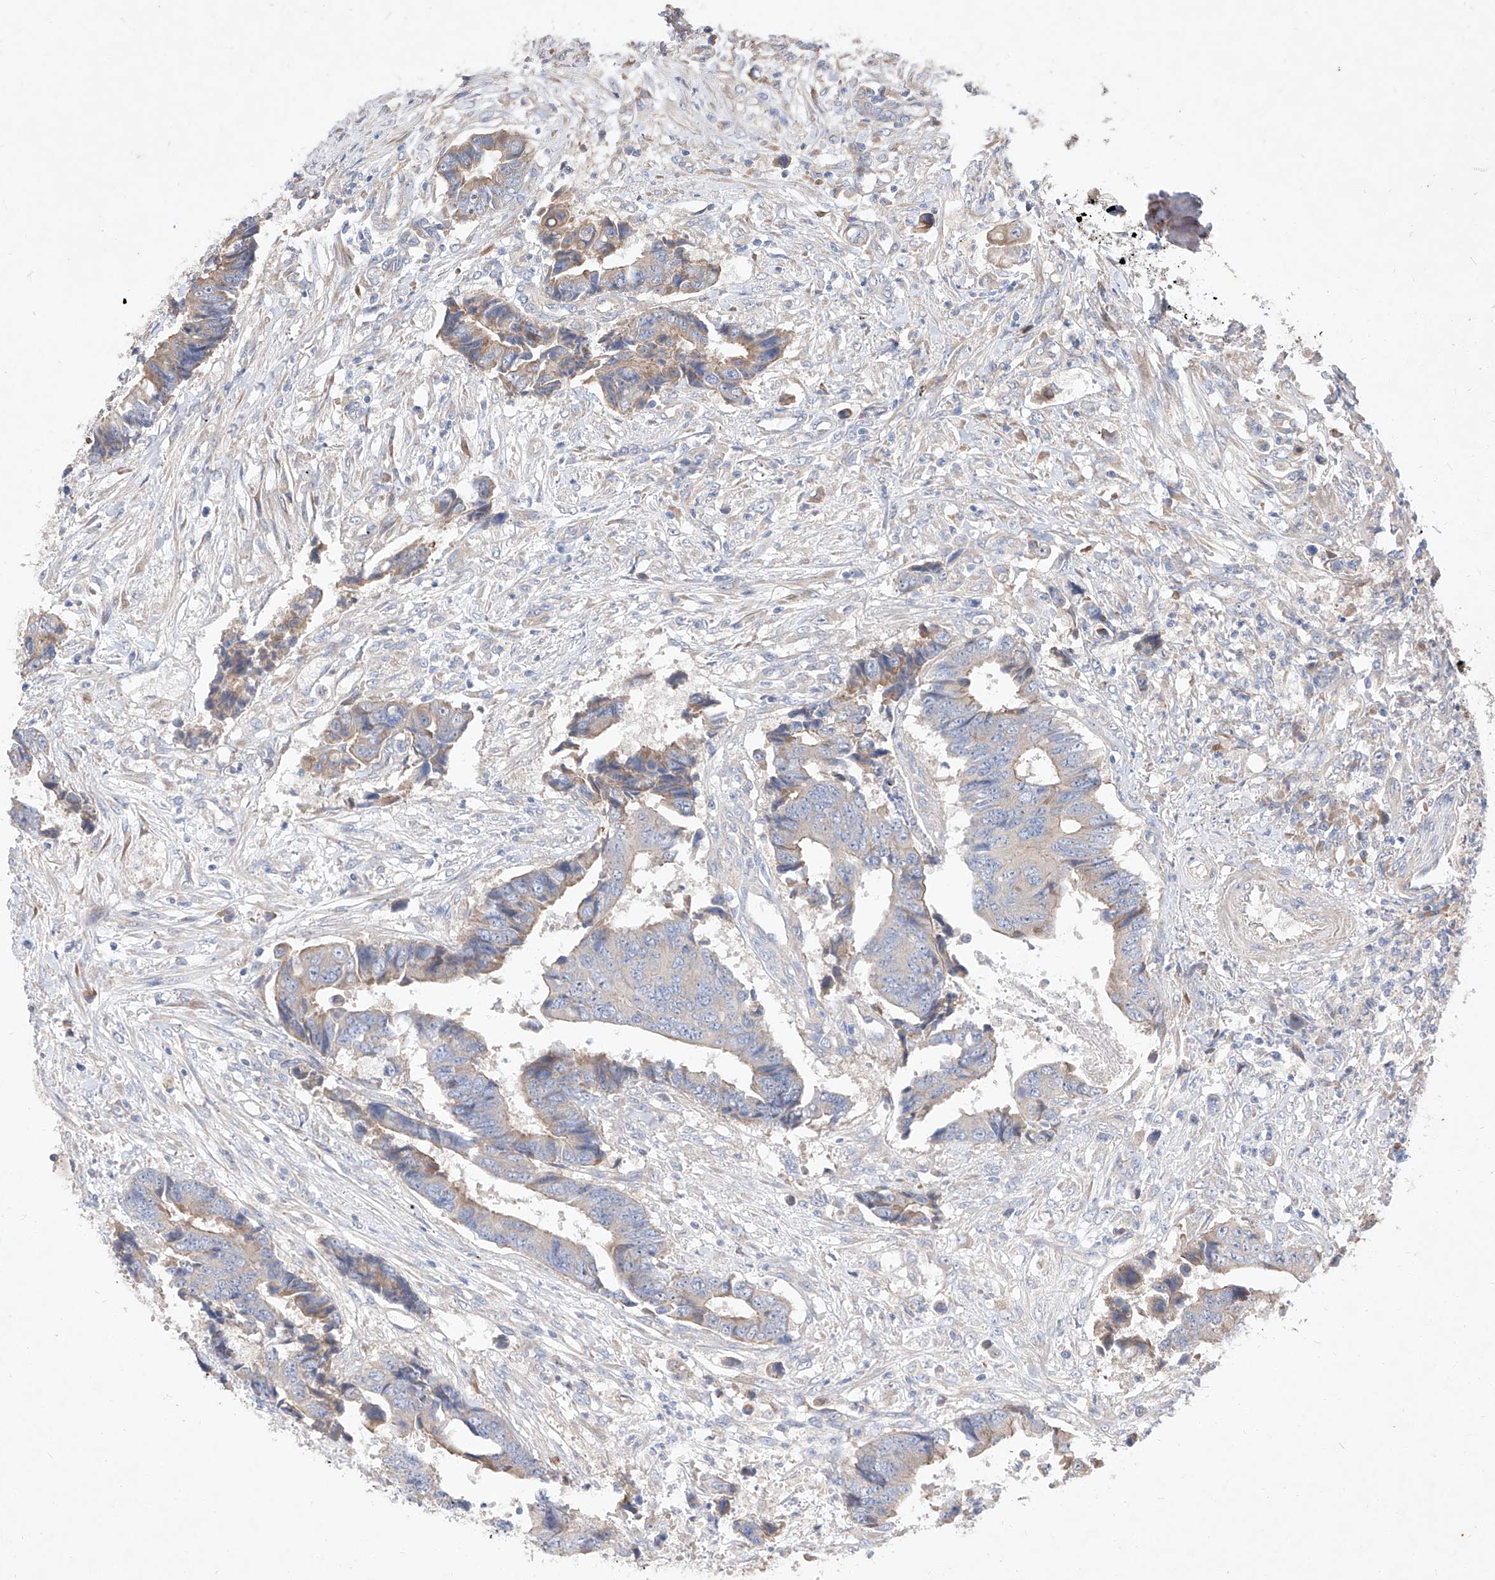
{"staining": {"intensity": "weak", "quantity": "25%-75%", "location": "cytoplasmic/membranous"}, "tissue": "colorectal cancer", "cell_type": "Tumor cells", "image_type": "cancer", "snomed": [{"axis": "morphology", "description": "Adenocarcinoma, NOS"}, {"axis": "topography", "description": "Rectum"}], "caption": "About 25%-75% of tumor cells in adenocarcinoma (colorectal) exhibit weak cytoplasmic/membranous protein expression as visualized by brown immunohistochemical staining.", "gene": "DIRAS3", "patient": {"sex": "male", "age": 84}}